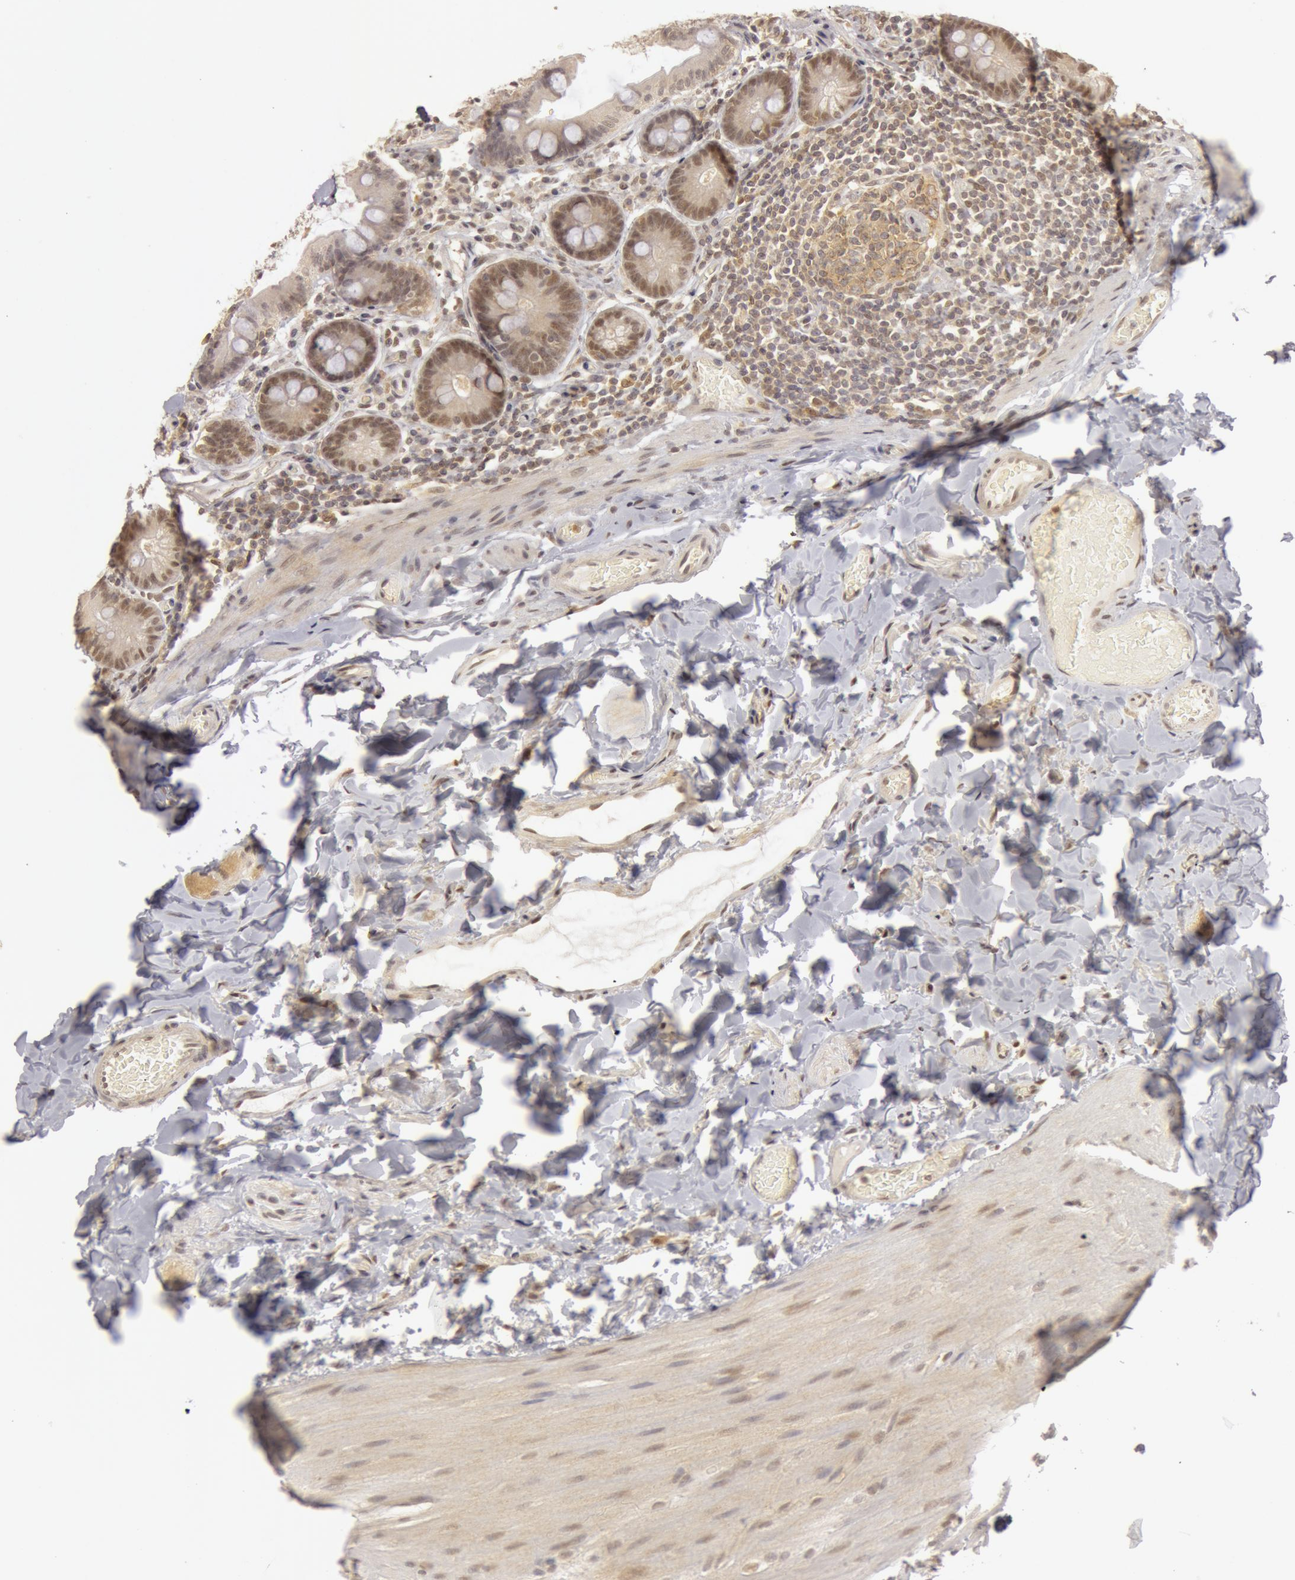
{"staining": {"intensity": "weak", "quantity": "25%-75%", "location": "nuclear"}, "tissue": "duodenum", "cell_type": "Glandular cells", "image_type": "normal", "snomed": [{"axis": "morphology", "description": "Normal tissue, NOS"}, {"axis": "topography", "description": "Duodenum"}], "caption": "Approximately 25%-75% of glandular cells in normal human duodenum demonstrate weak nuclear protein expression as visualized by brown immunohistochemical staining.", "gene": "OASL", "patient": {"sex": "male", "age": 66}}